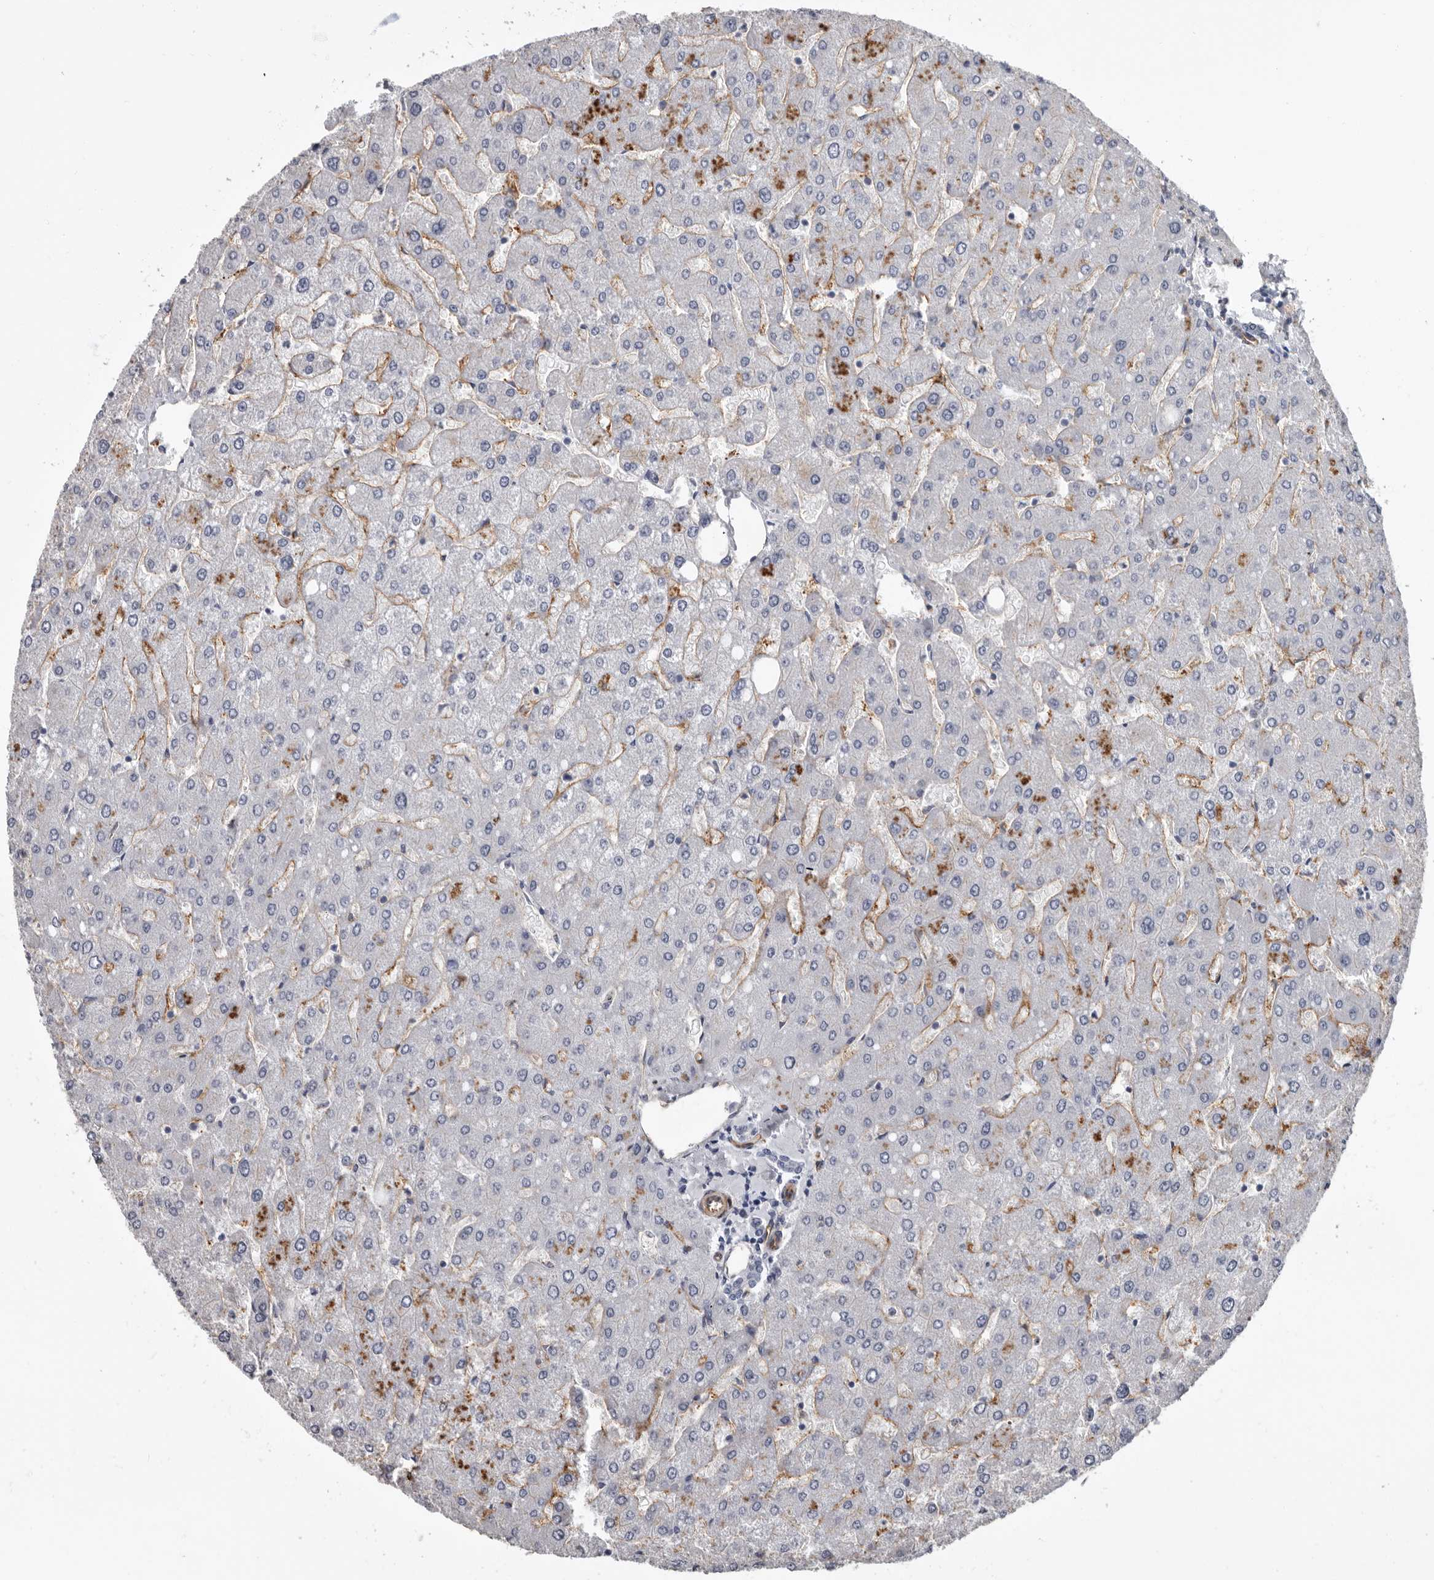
{"staining": {"intensity": "negative", "quantity": "none", "location": "none"}, "tissue": "liver", "cell_type": "Cholangiocytes", "image_type": "normal", "snomed": [{"axis": "morphology", "description": "Normal tissue, NOS"}, {"axis": "topography", "description": "Liver"}], "caption": "High magnification brightfield microscopy of benign liver stained with DAB (brown) and counterstained with hematoxylin (blue): cholangiocytes show no significant positivity. (Brightfield microscopy of DAB IHC at high magnification).", "gene": "ADGRL4", "patient": {"sex": "male", "age": 55}}